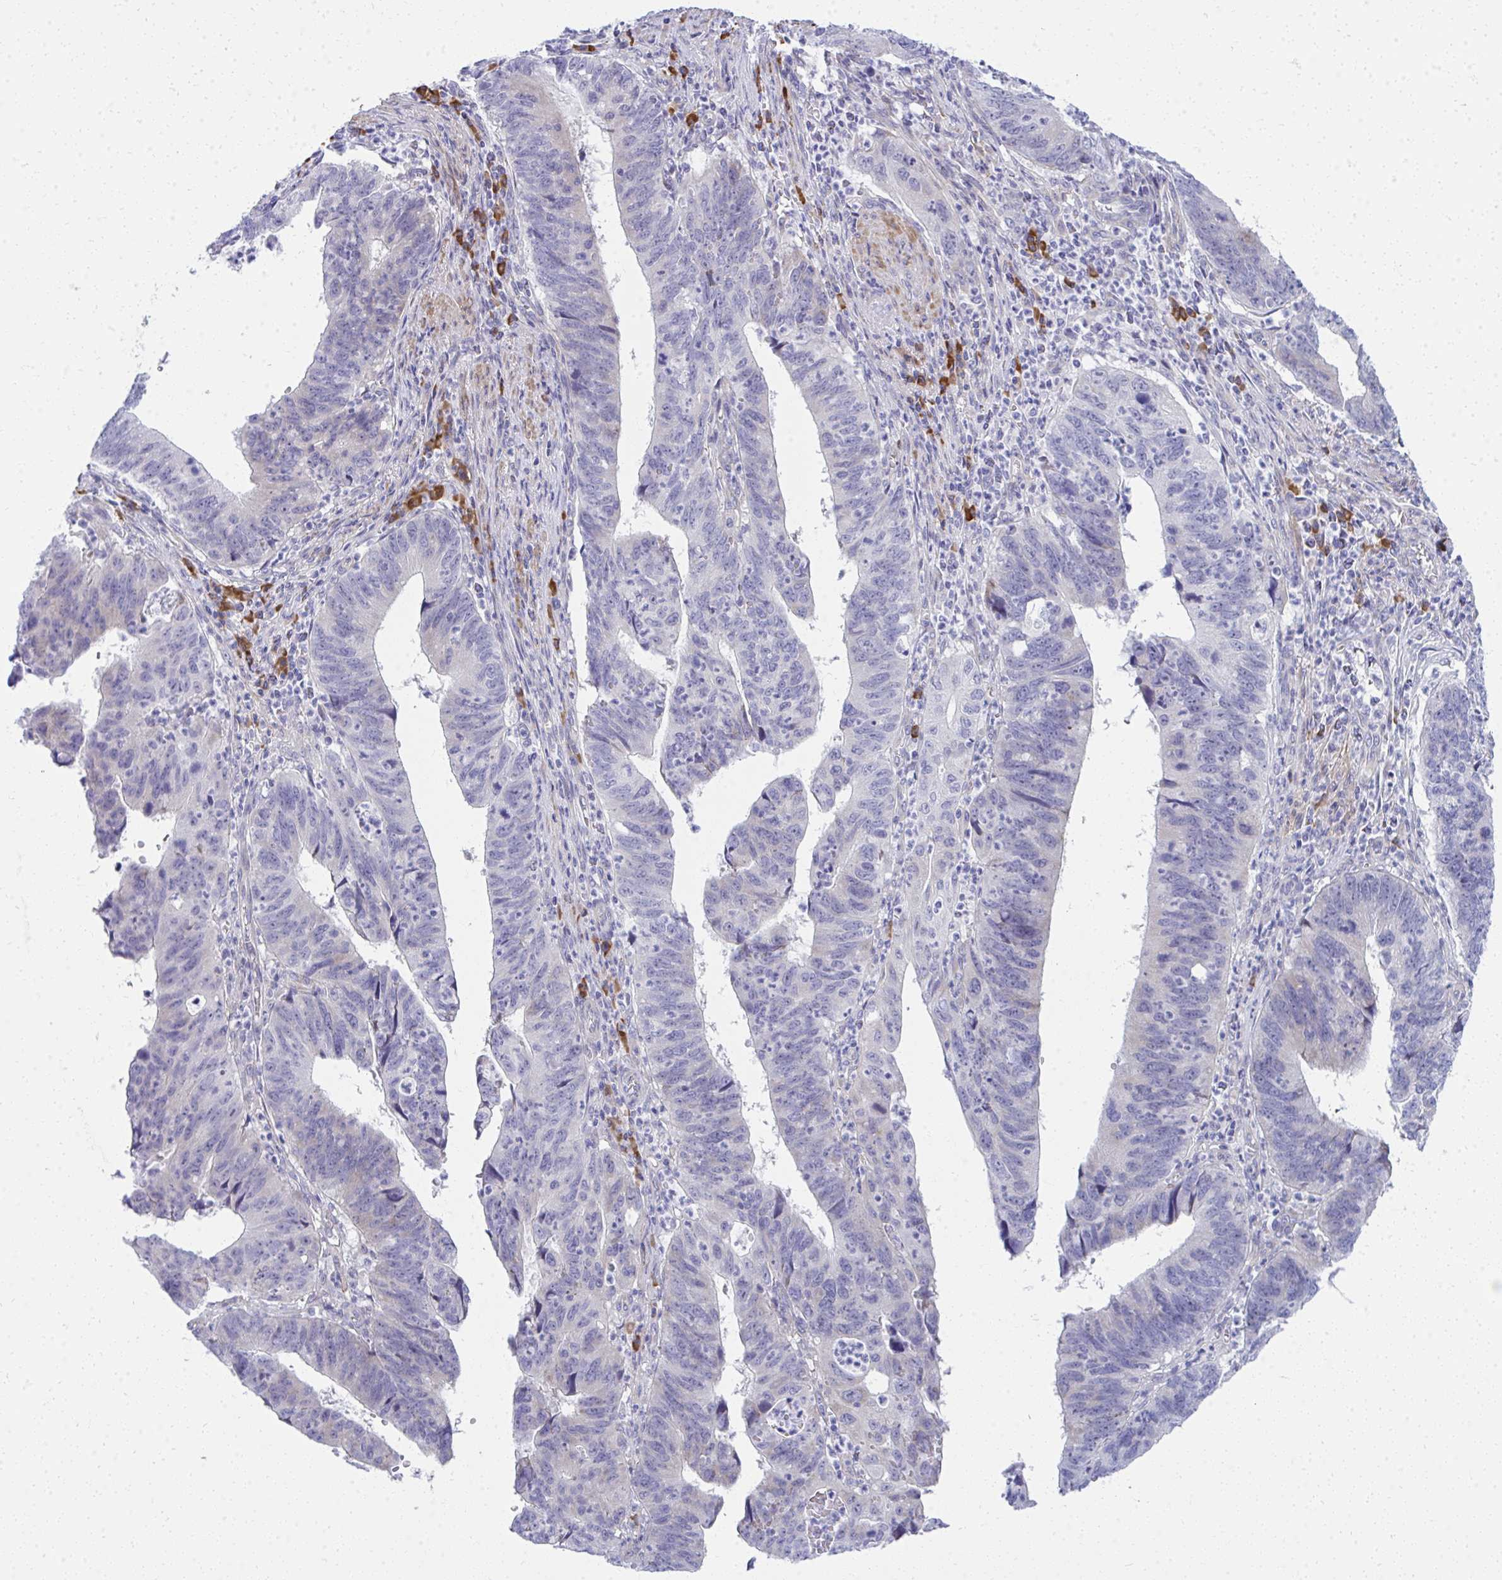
{"staining": {"intensity": "negative", "quantity": "none", "location": "none"}, "tissue": "stomach cancer", "cell_type": "Tumor cells", "image_type": "cancer", "snomed": [{"axis": "morphology", "description": "Adenocarcinoma, NOS"}, {"axis": "topography", "description": "Stomach"}], "caption": "This is an IHC micrograph of stomach cancer (adenocarcinoma). There is no expression in tumor cells.", "gene": "PUS7L", "patient": {"sex": "male", "age": 59}}